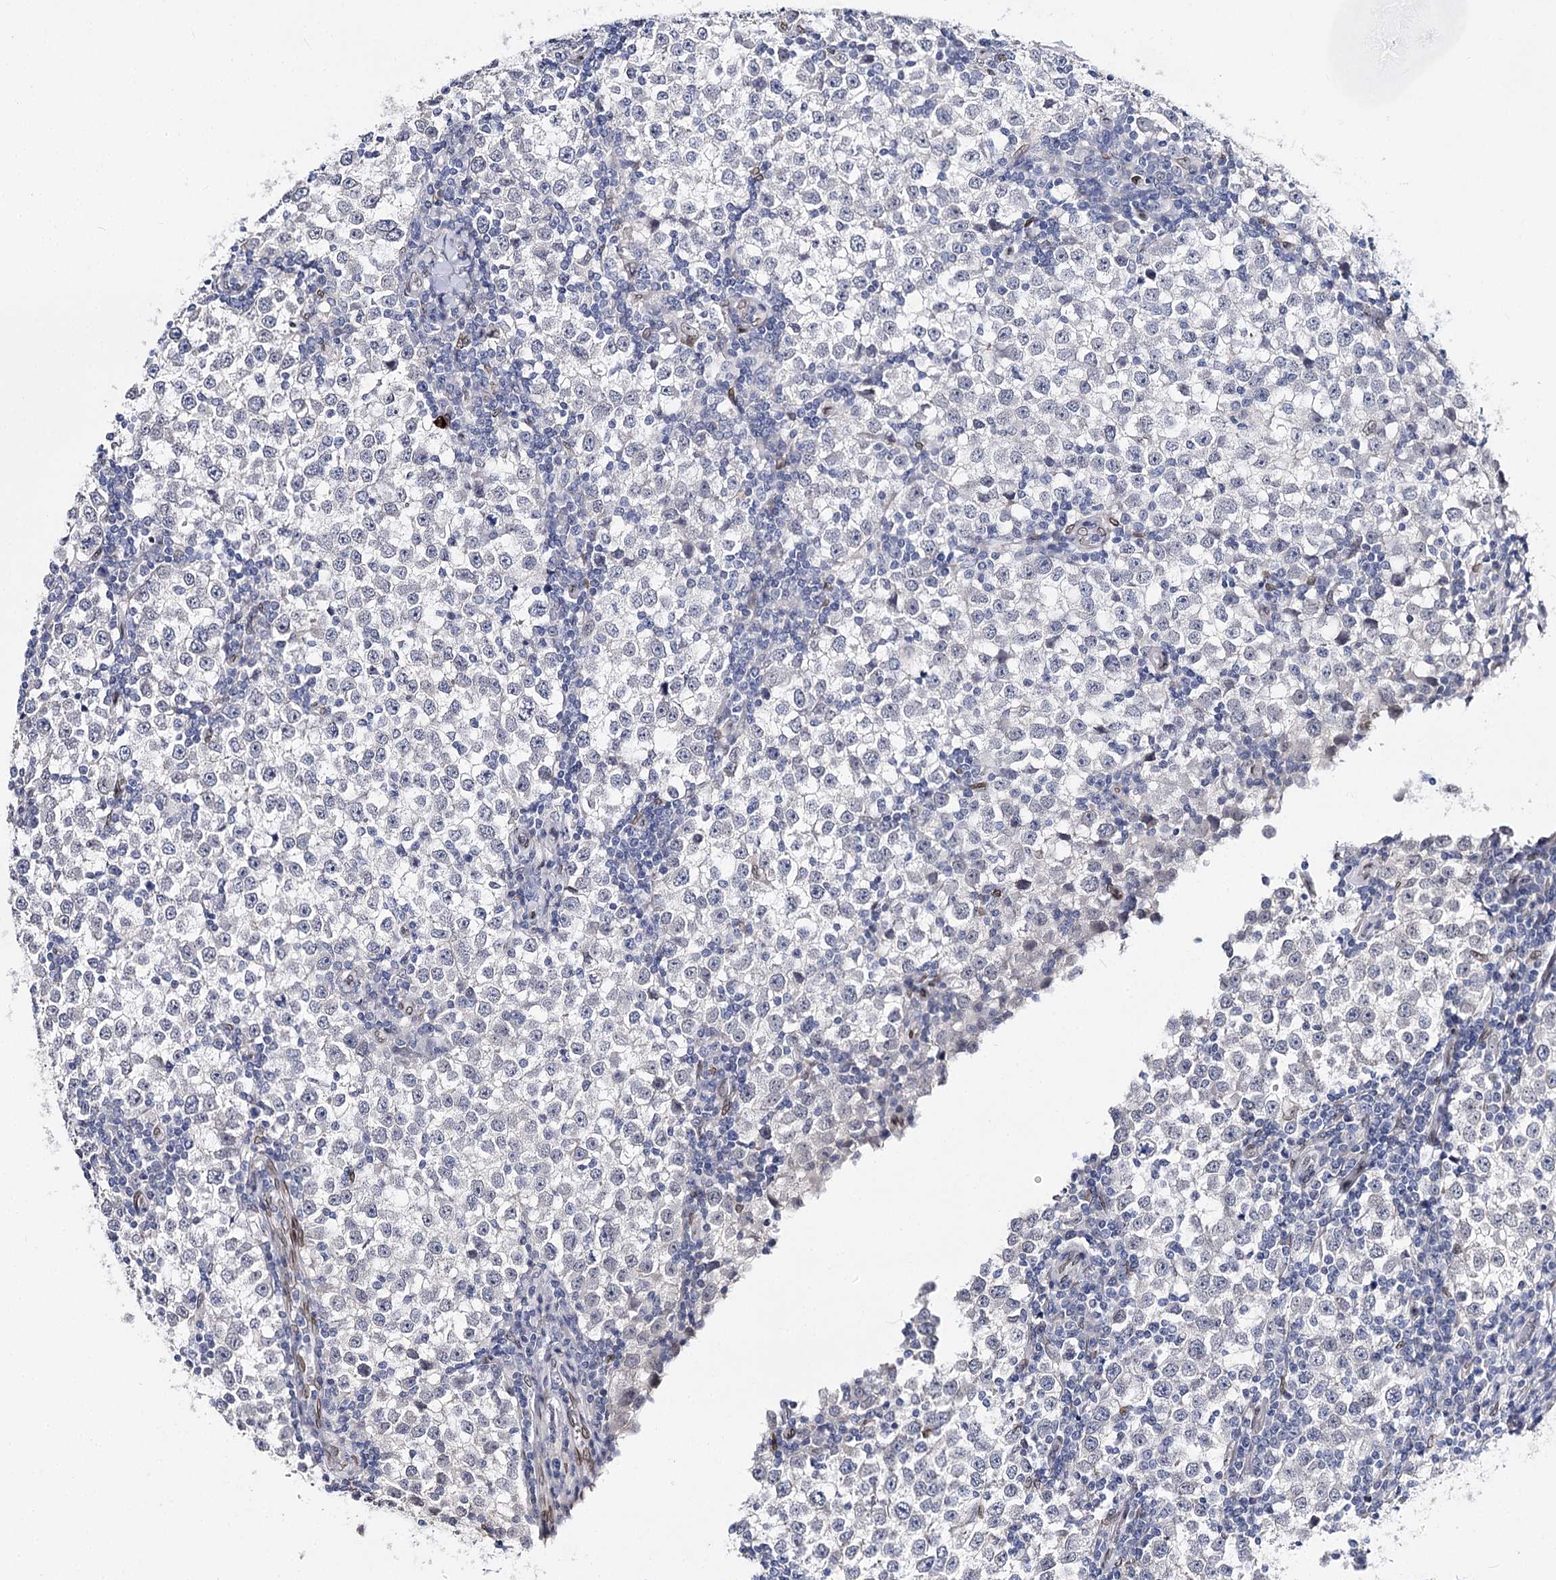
{"staining": {"intensity": "negative", "quantity": "none", "location": "none"}, "tissue": "testis cancer", "cell_type": "Tumor cells", "image_type": "cancer", "snomed": [{"axis": "morphology", "description": "Seminoma, NOS"}, {"axis": "topography", "description": "Testis"}], "caption": "Immunohistochemistry image of neoplastic tissue: testis cancer stained with DAB (3,3'-diaminobenzidine) shows no significant protein positivity in tumor cells.", "gene": "TMEM201", "patient": {"sex": "male", "age": 65}}